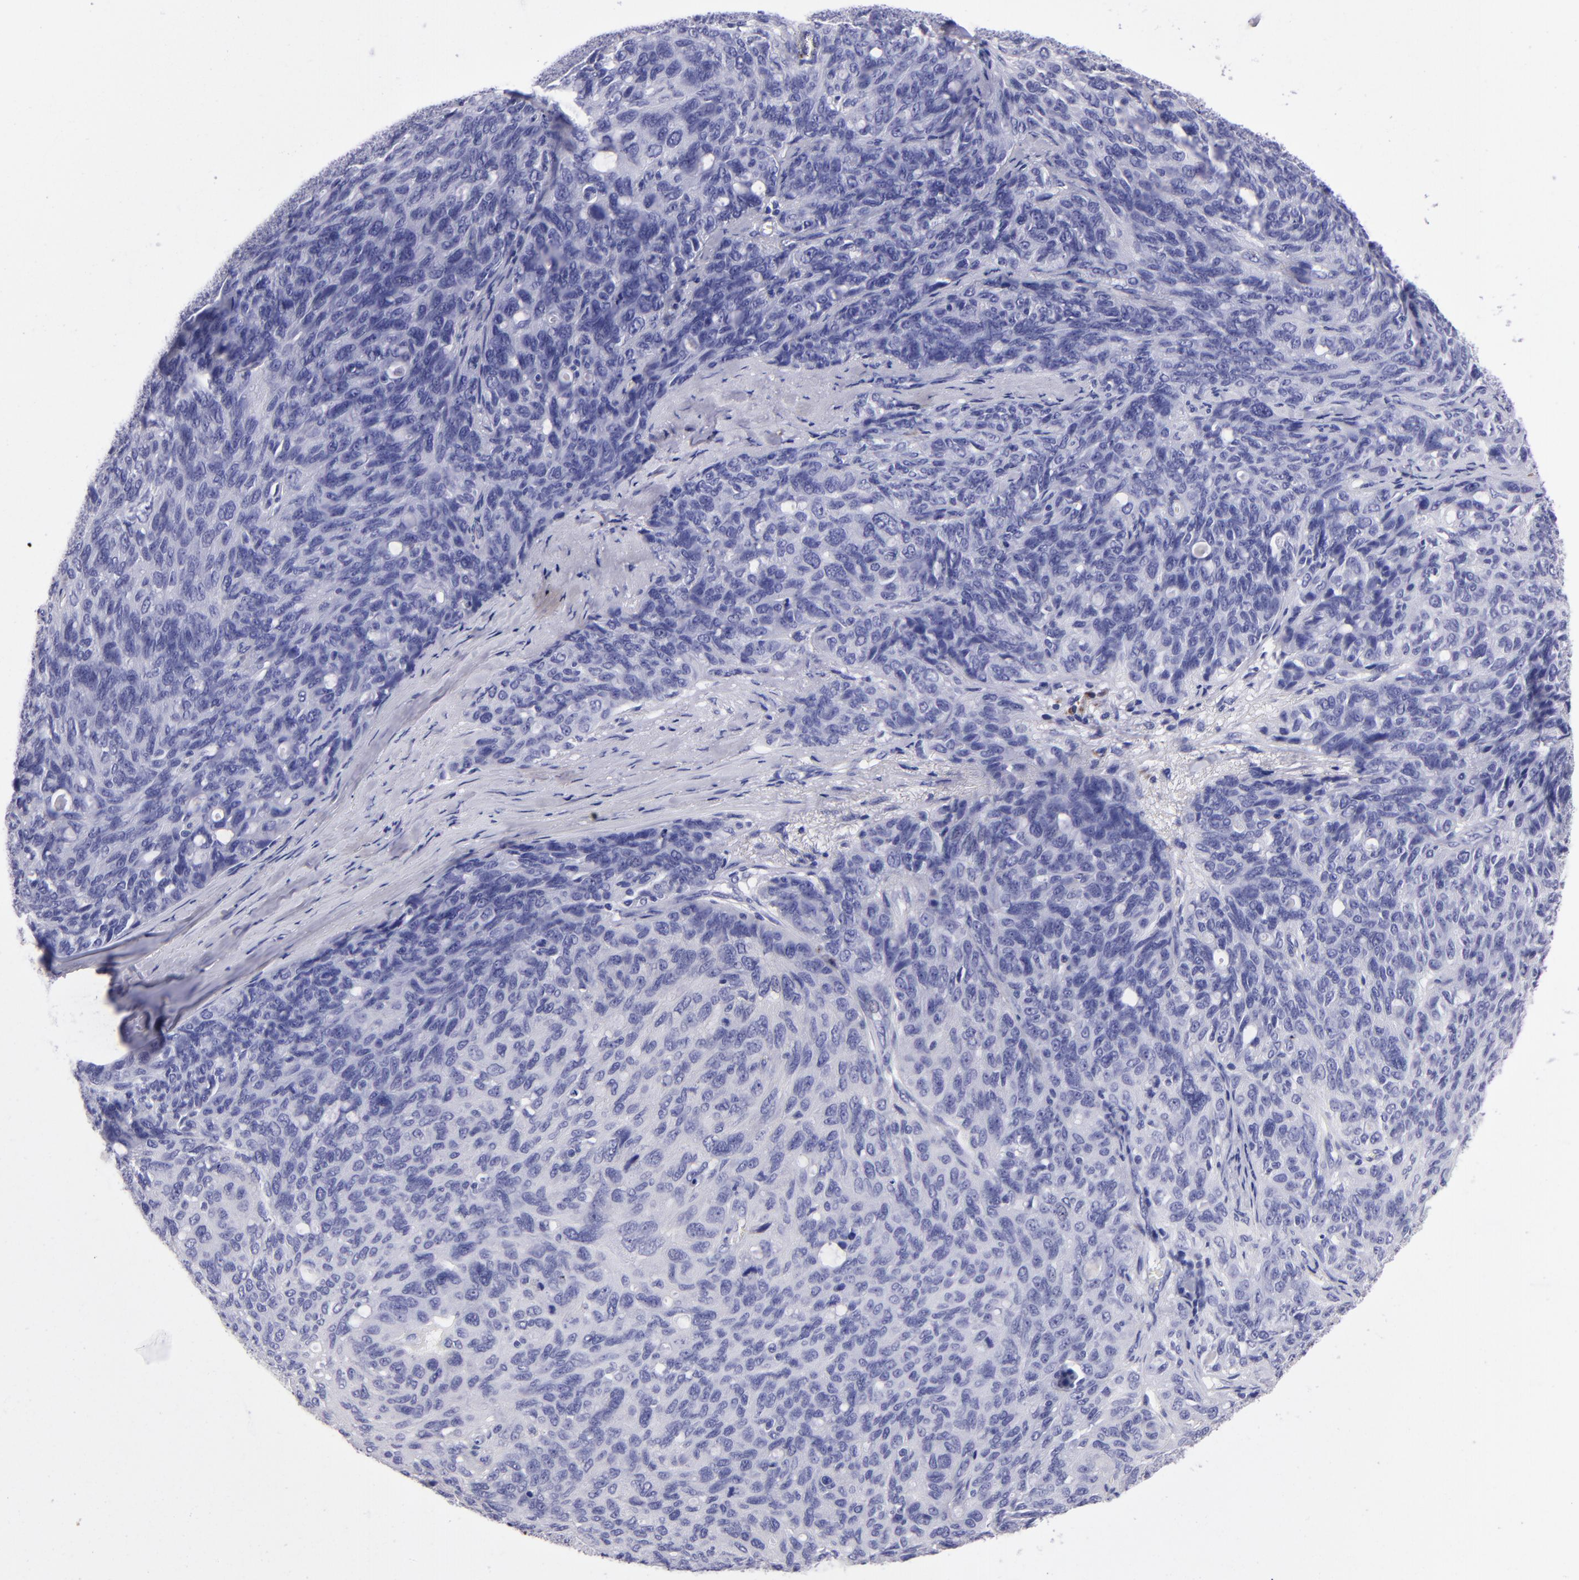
{"staining": {"intensity": "negative", "quantity": "none", "location": "none"}, "tissue": "ovarian cancer", "cell_type": "Tumor cells", "image_type": "cancer", "snomed": [{"axis": "morphology", "description": "Carcinoma, endometroid"}, {"axis": "topography", "description": "Ovary"}], "caption": "This histopathology image is of ovarian cancer (endometroid carcinoma) stained with IHC to label a protein in brown with the nuclei are counter-stained blue. There is no positivity in tumor cells.", "gene": "TYRP1", "patient": {"sex": "female", "age": 60}}